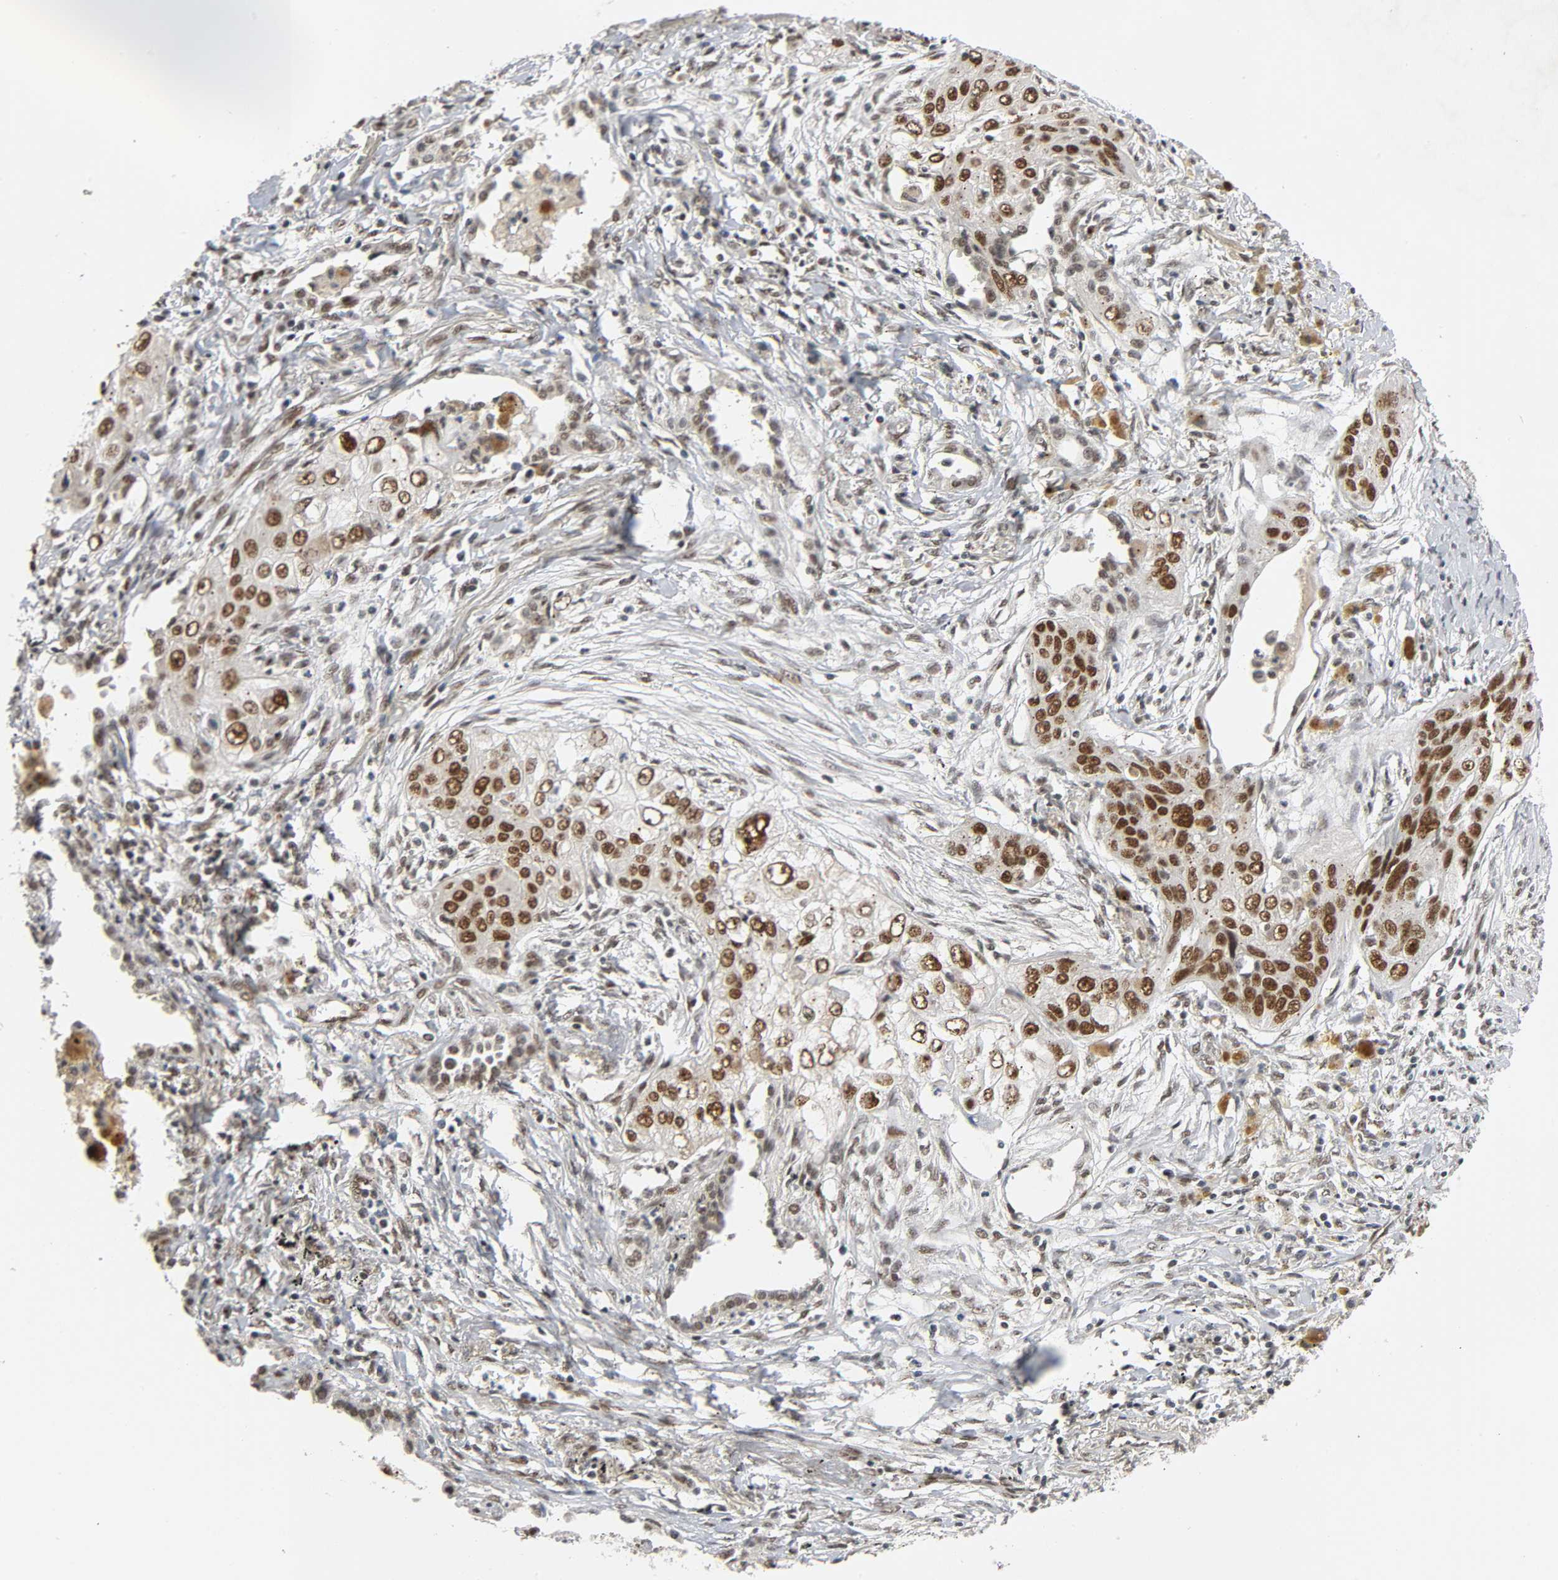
{"staining": {"intensity": "strong", "quantity": ">75%", "location": "nuclear"}, "tissue": "lung cancer", "cell_type": "Tumor cells", "image_type": "cancer", "snomed": [{"axis": "morphology", "description": "Squamous cell carcinoma, NOS"}, {"axis": "topography", "description": "Lung"}], "caption": "Immunohistochemistry staining of lung cancer (squamous cell carcinoma), which exhibits high levels of strong nuclear positivity in approximately >75% of tumor cells indicating strong nuclear protein expression. The staining was performed using DAB (3,3'-diaminobenzidine) (brown) for protein detection and nuclei were counterstained in hematoxylin (blue).", "gene": "SMARCD1", "patient": {"sex": "male", "age": 71}}